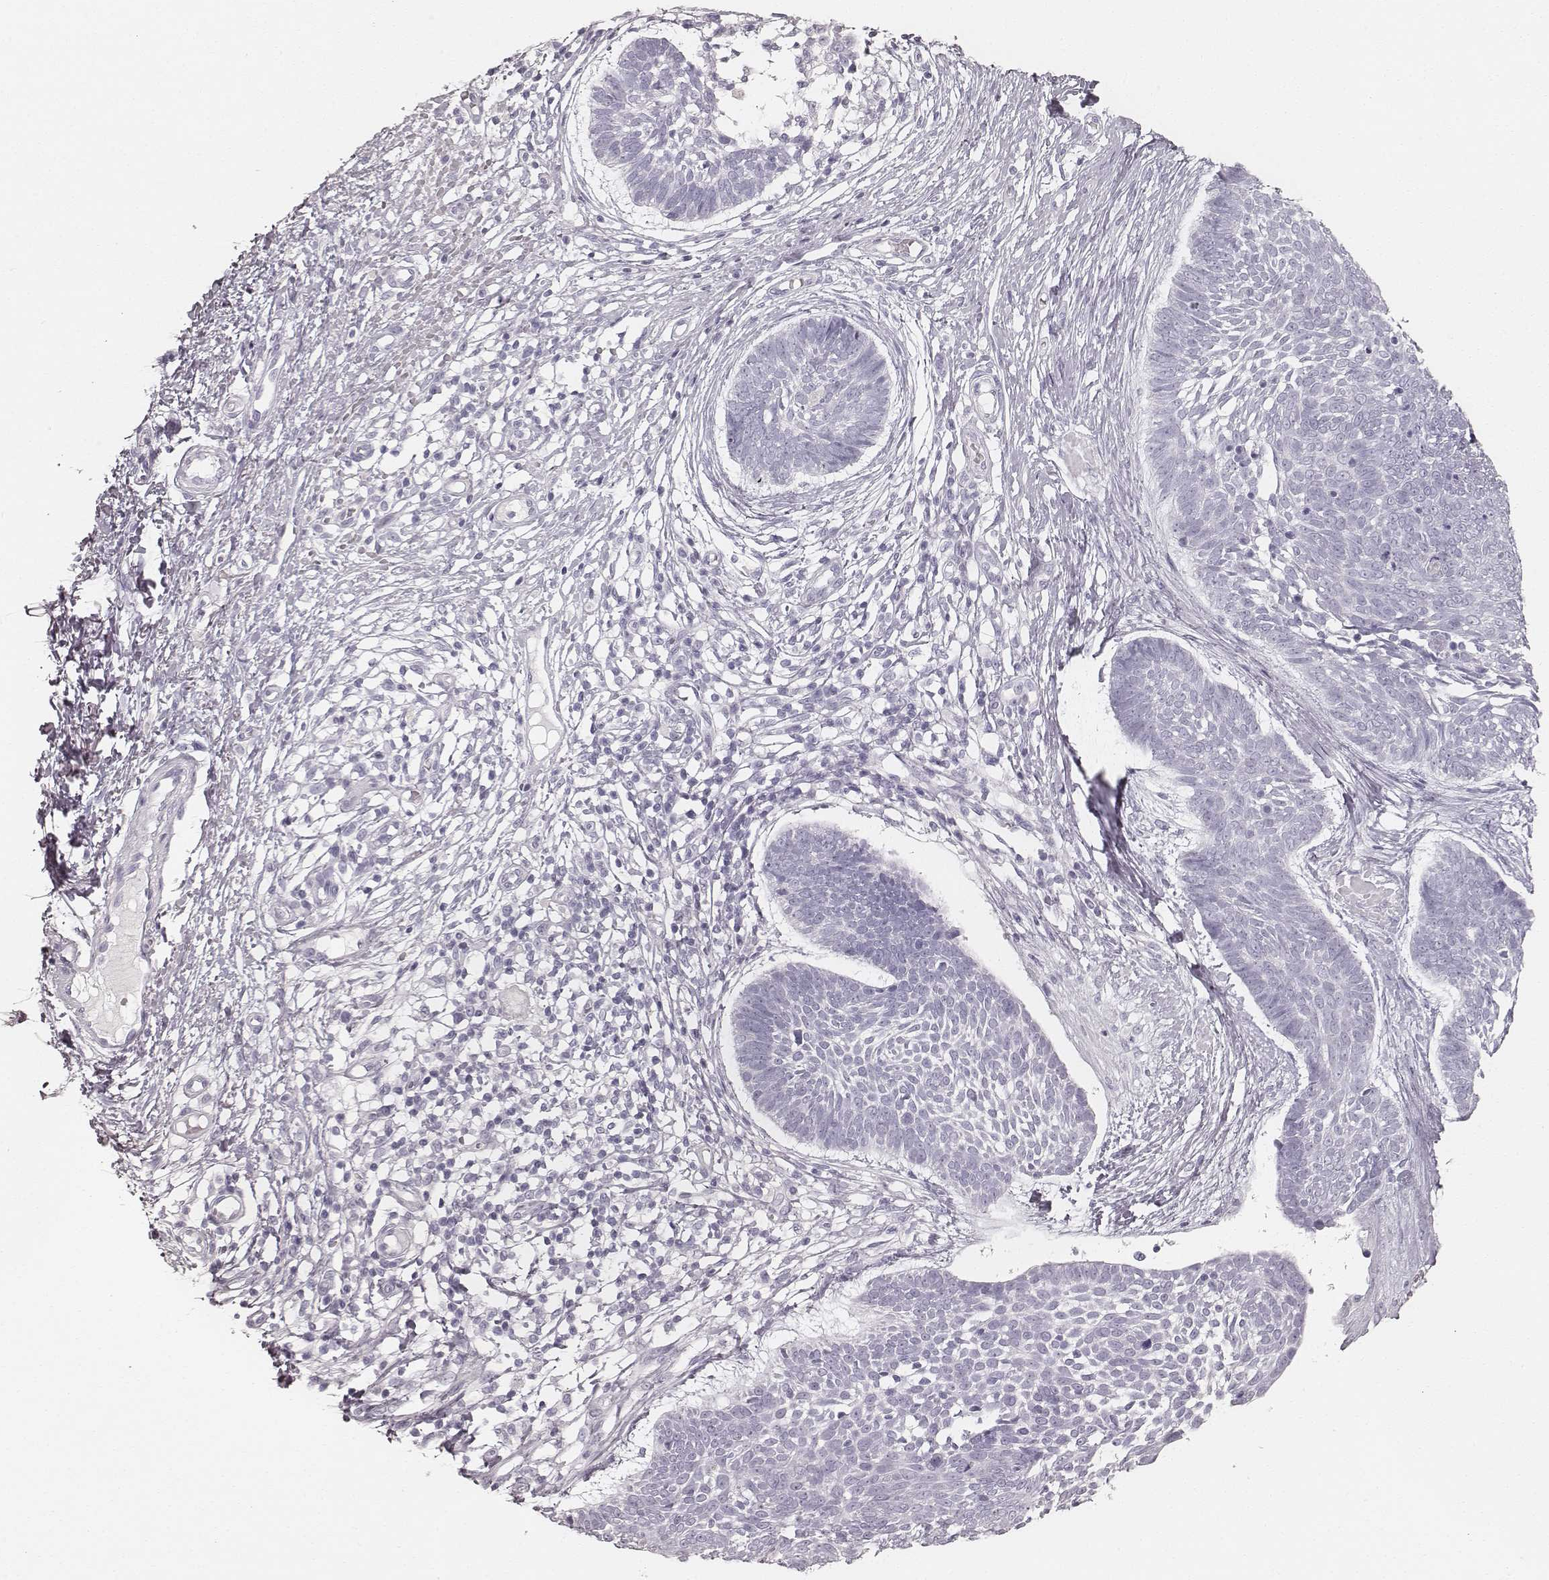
{"staining": {"intensity": "negative", "quantity": "none", "location": "none"}, "tissue": "skin cancer", "cell_type": "Tumor cells", "image_type": "cancer", "snomed": [{"axis": "morphology", "description": "Basal cell carcinoma"}, {"axis": "topography", "description": "Skin"}], "caption": "Immunohistochemistry micrograph of human skin basal cell carcinoma stained for a protein (brown), which exhibits no positivity in tumor cells.", "gene": "KRT34", "patient": {"sex": "male", "age": 85}}